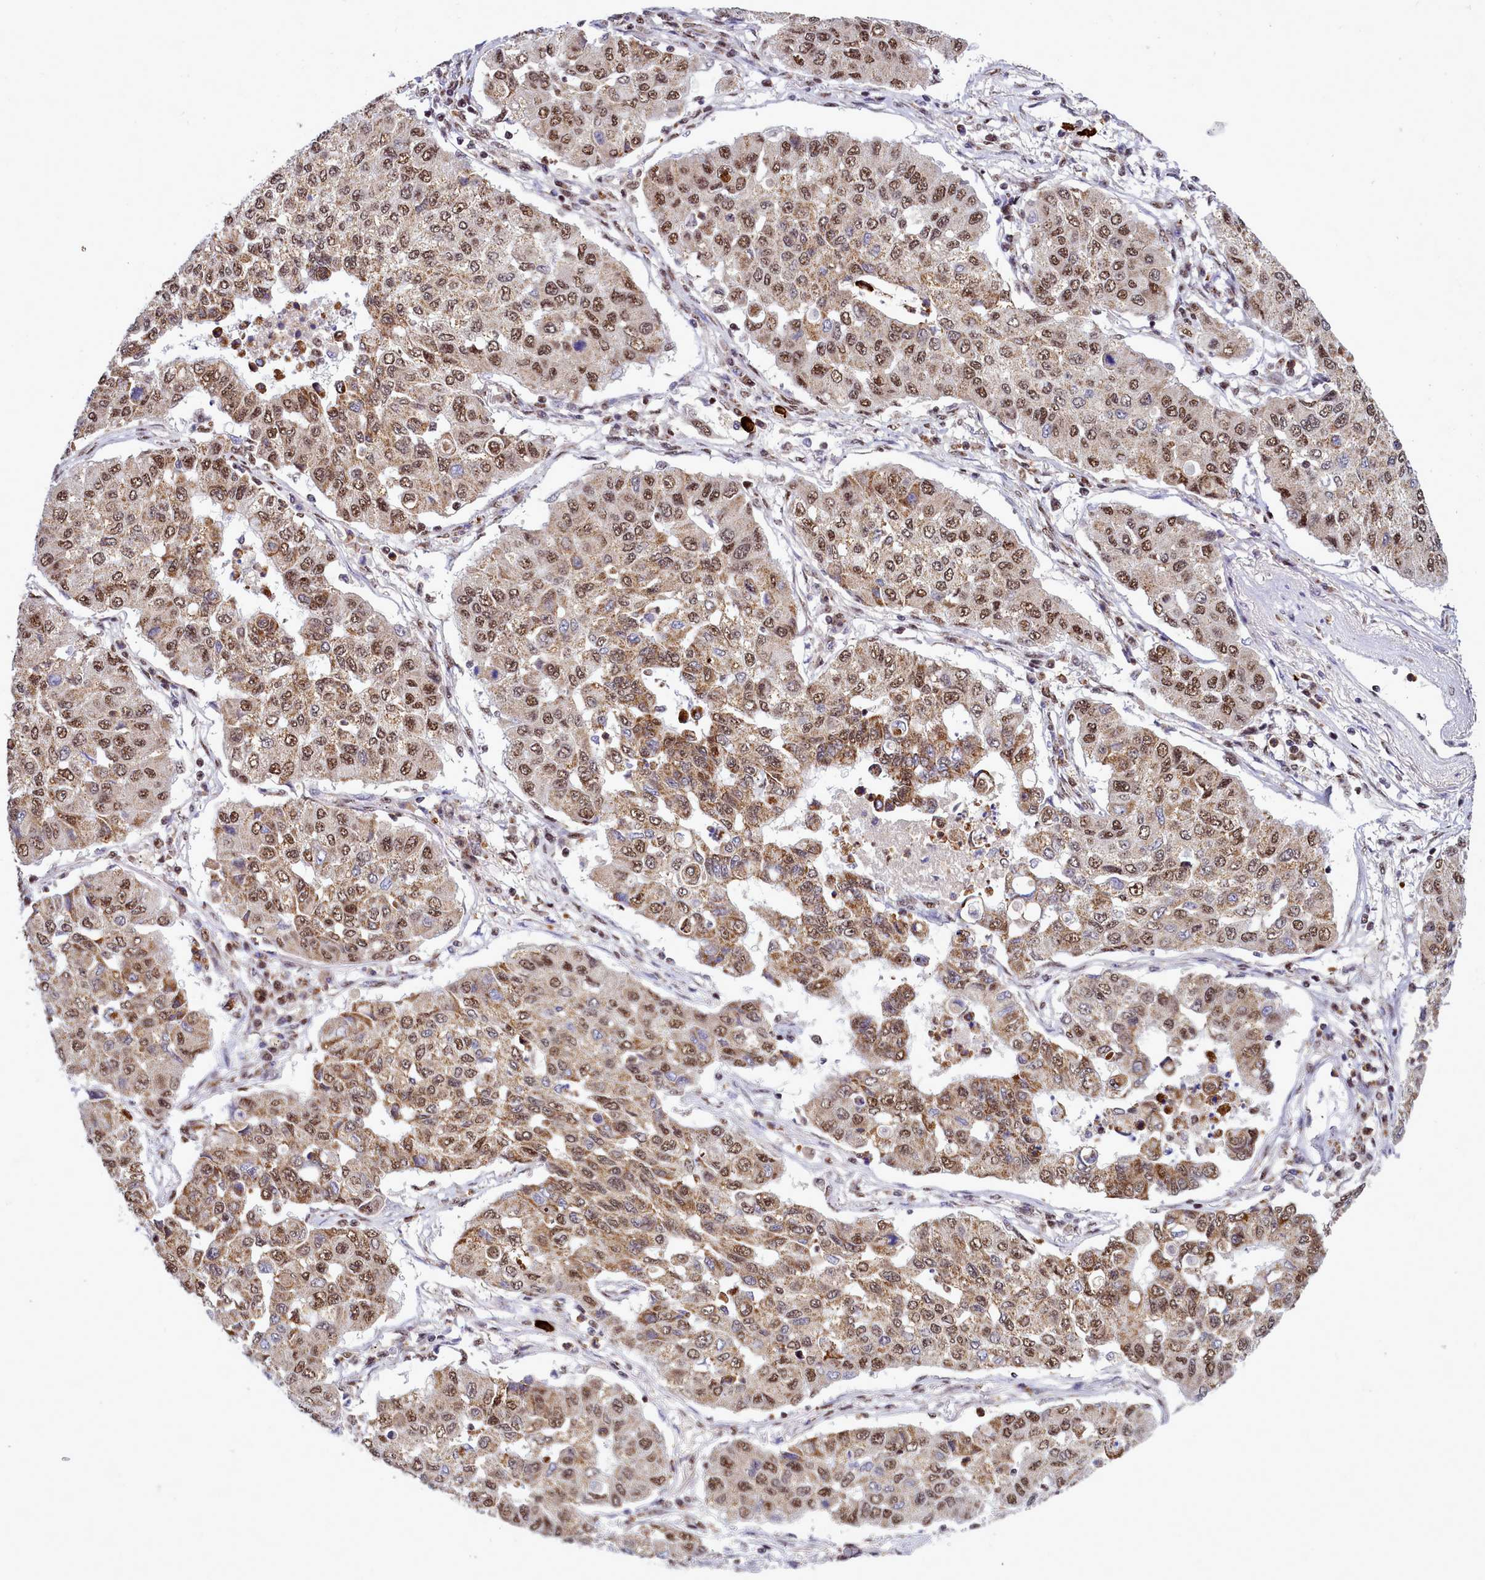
{"staining": {"intensity": "moderate", "quantity": ">75%", "location": "cytoplasmic/membranous,nuclear"}, "tissue": "lung cancer", "cell_type": "Tumor cells", "image_type": "cancer", "snomed": [{"axis": "morphology", "description": "Squamous cell carcinoma, NOS"}, {"axis": "topography", "description": "Lung"}], "caption": "The photomicrograph demonstrates immunohistochemical staining of lung squamous cell carcinoma. There is moderate cytoplasmic/membranous and nuclear positivity is seen in approximately >75% of tumor cells.", "gene": "POM121L2", "patient": {"sex": "male", "age": 74}}